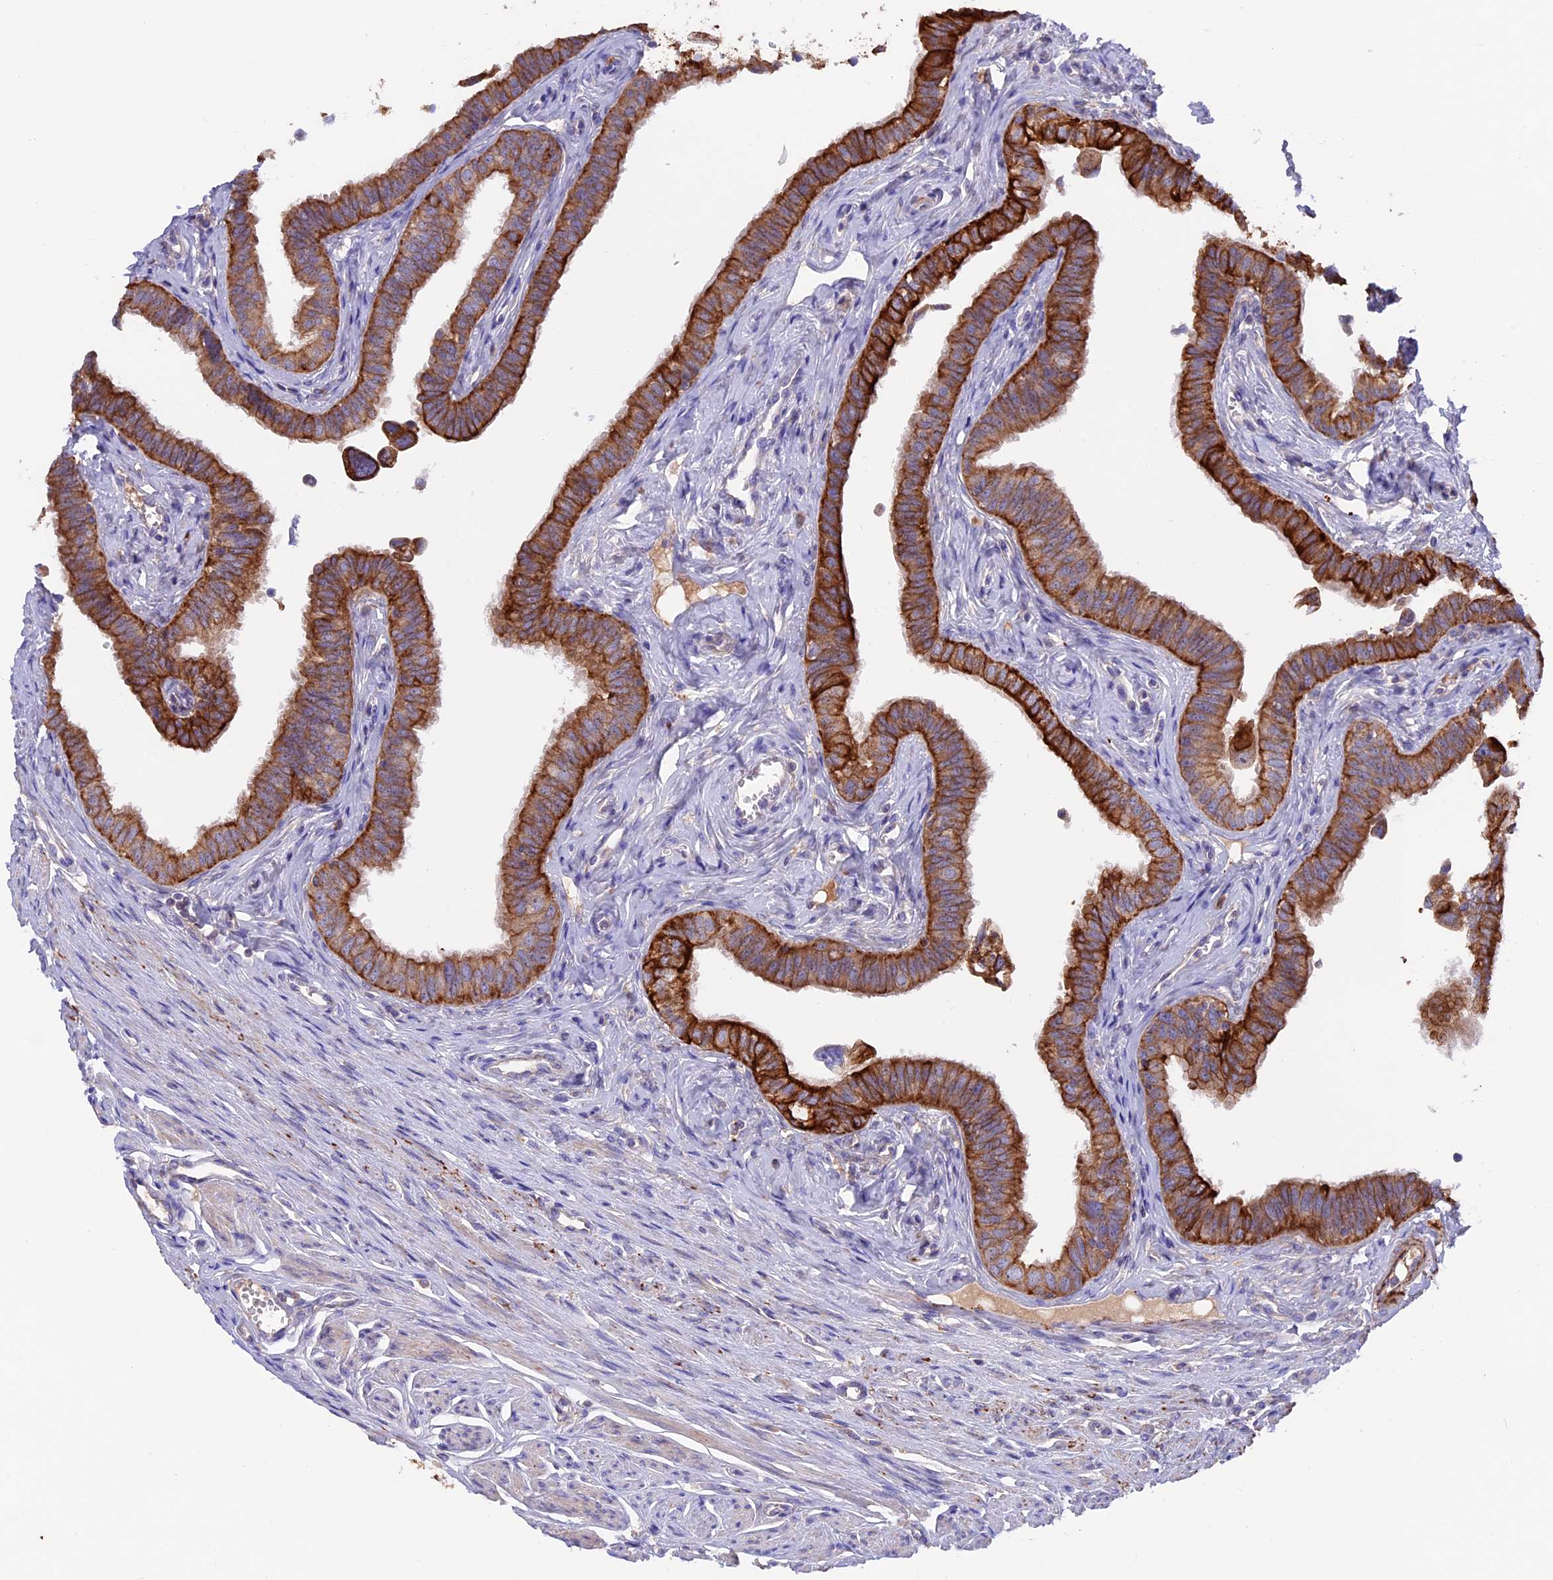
{"staining": {"intensity": "strong", "quantity": ">75%", "location": "cytoplasmic/membranous"}, "tissue": "fallopian tube", "cell_type": "Glandular cells", "image_type": "normal", "snomed": [{"axis": "morphology", "description": "Normal tissue, NOS"}, {"axis": "morphology", "description": "Carcinoma, NOS"}, {"axis": "topography", "description": "Fallopian tube"}, {"axis": "topography", "description": "Ovary"}], "caption": "Protein positivity by immunohistochemistry displays strong cytoplasmic/membranous expression in about >75% of glandular cells in benign fallopian tube. The protein of interest is stained brown, and the nuclei are stained in blue (DAB (3,3'-diaminobenzidine) IHC with brightfield microscopy, high magnification).", "gene": "PTPN9", "patient": {"sex": "female", "age": 59}}